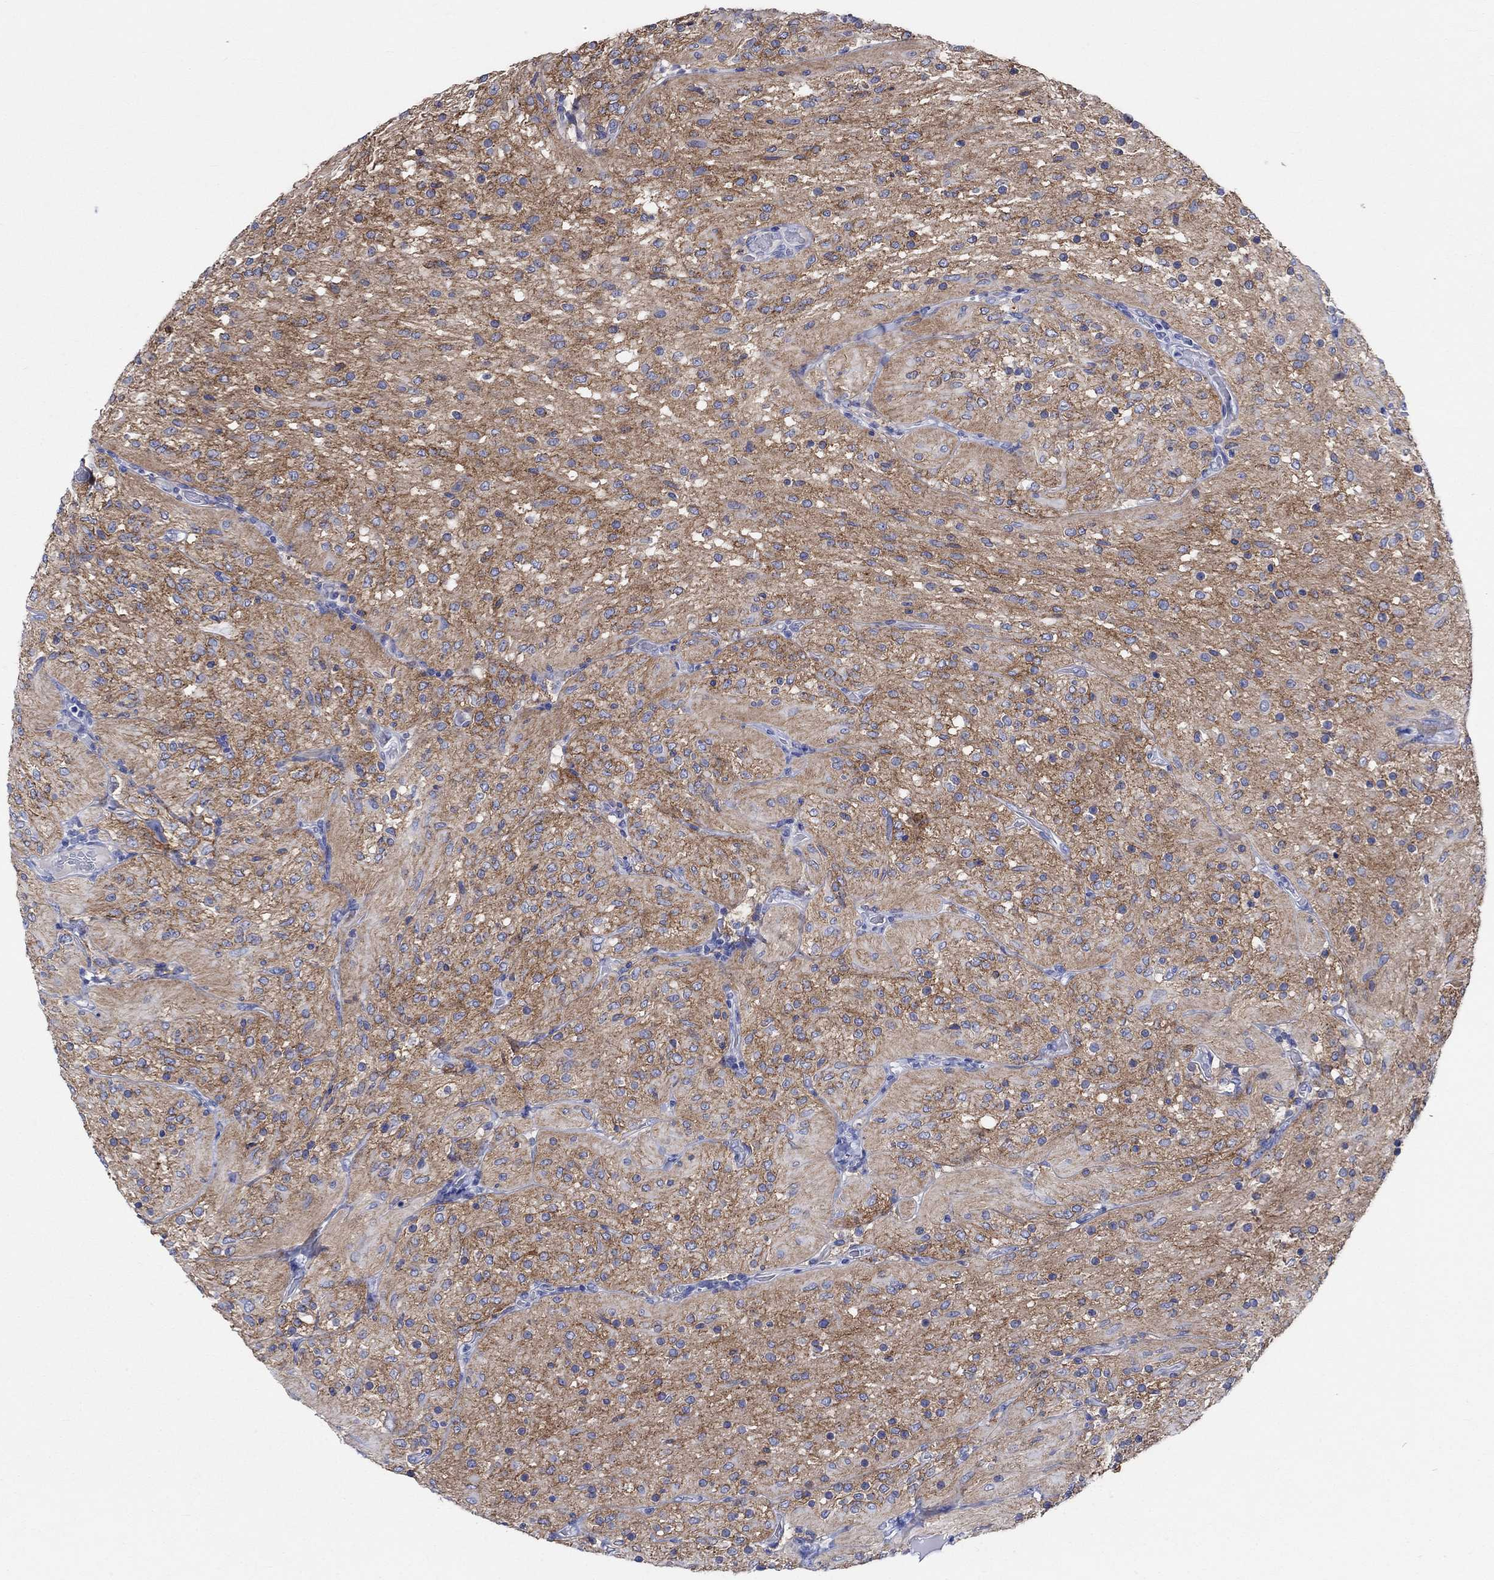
{"staining": {"intensity": "negative", "quantity": "none", "location": "none"}, "tissue": "glioma", "cell_type": "Tumor cells", "image_type": "cancer", "snomed": [{"axis": "morphology", "description": "Glioma, malignant, Low grade"}, {"axis": "topography", "description": "Brain"}], "caption": "Tumor cells show no significant positivity in malignant glioma (low-grade).", "gene": "SHISA4", "patient": {"sex": "male", "age": 3}}